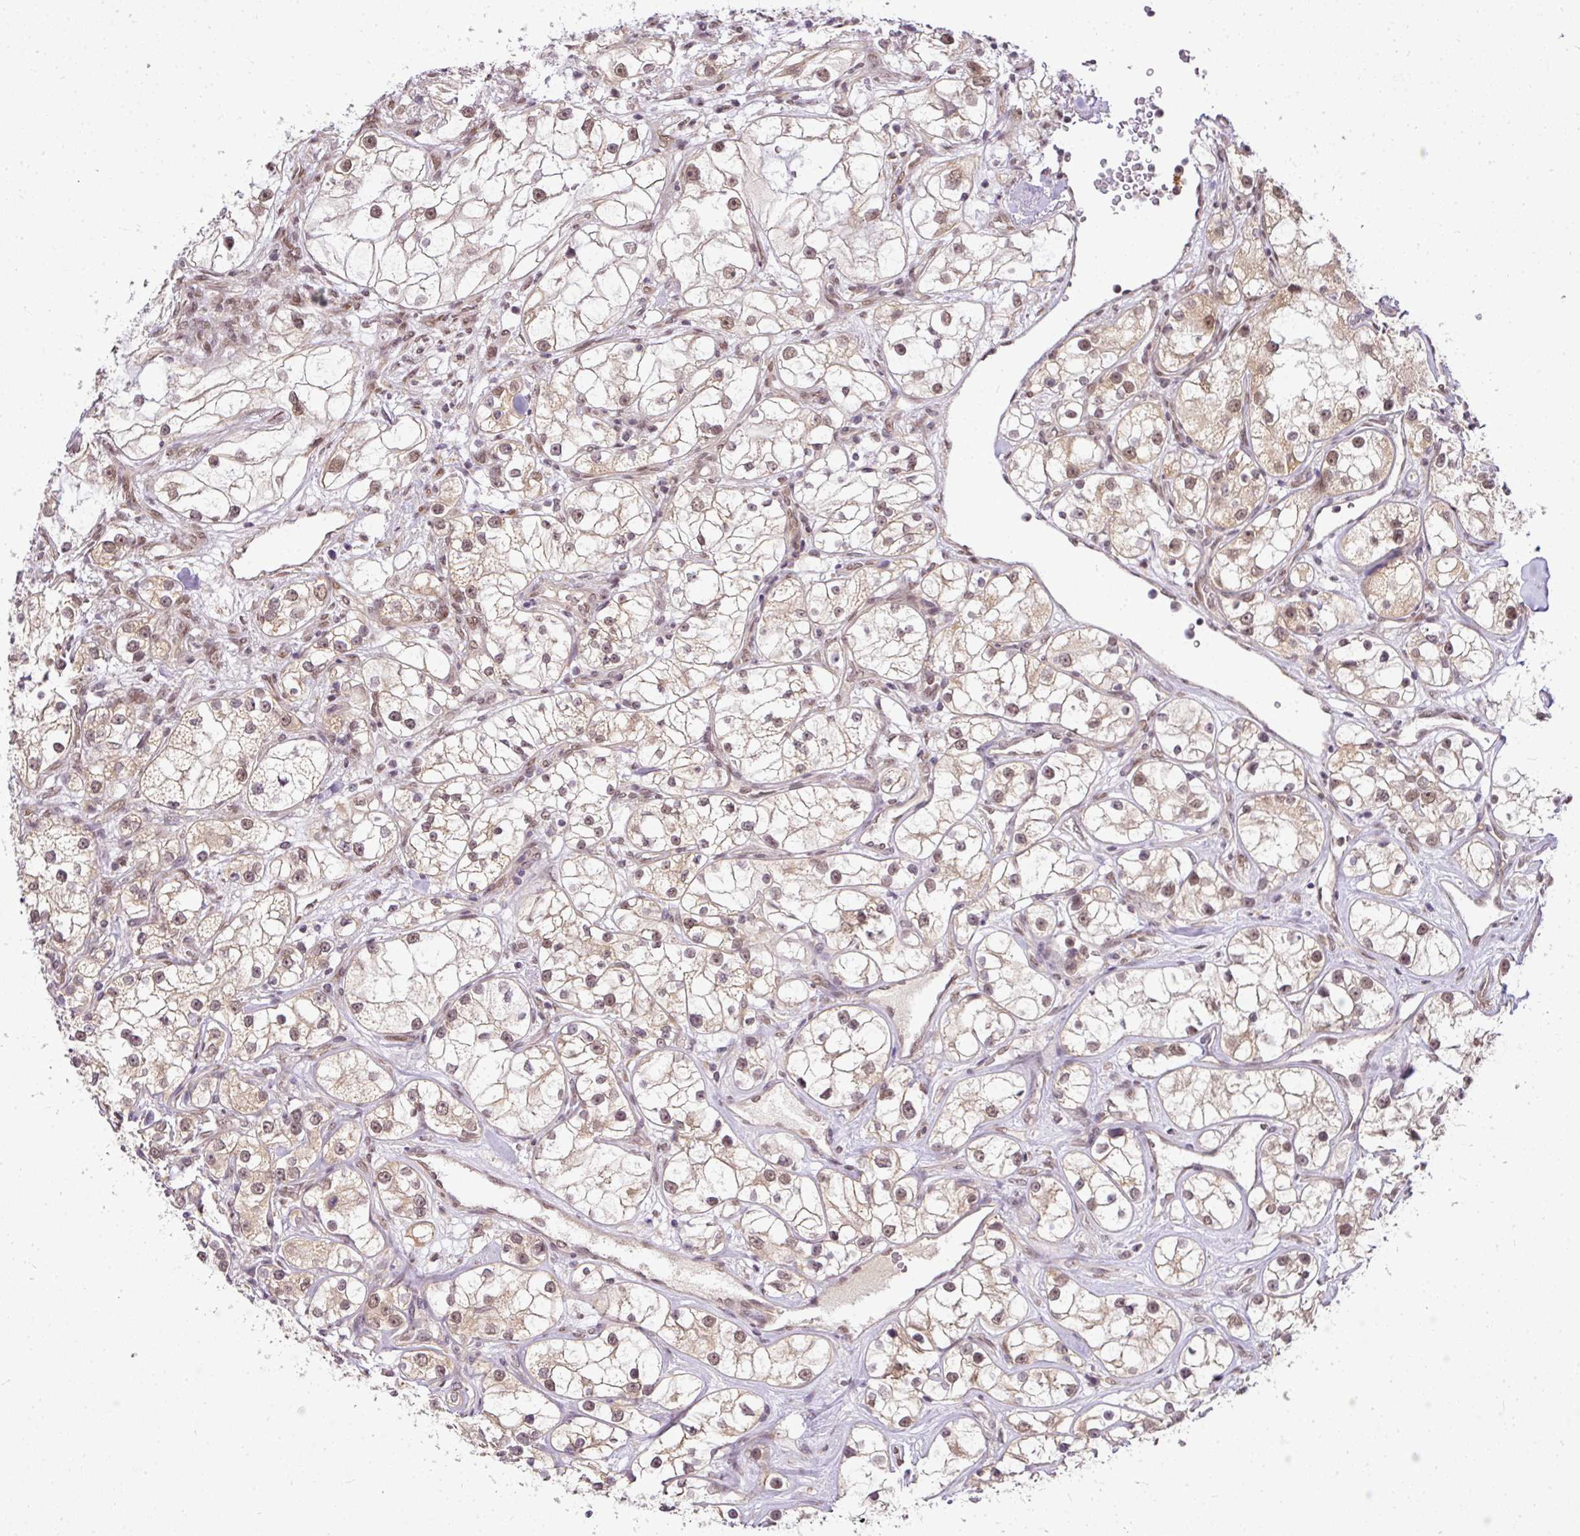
{"staining": {"intensity": "moderate", "quantity": ">75%", "location": "cytoplasmic/membranous,nuclear"}, "tissue": "renal cancer", "cell_type": "Tumor cells", "image_type": "cancer", "snomed": [{"axis": "morphology", "description": "Adenocarcinoma, NOS"}, {"axis": "topography", "description": "Kidney"}], "caption": "The image exhibits immunohistochemical staining of renal cancer. There is moderate cytoplasmic/membranous and nuclear positivity is seen in approximately >75% of tumor cells. Using DAB (3,3'-diaminobenzidine) (brown) and hematoxylin (blue) stains, captured at high magnification using brightfield microscopy.", "gene": "C1orf226", "patient": {"sex": "male", "age": 77}}